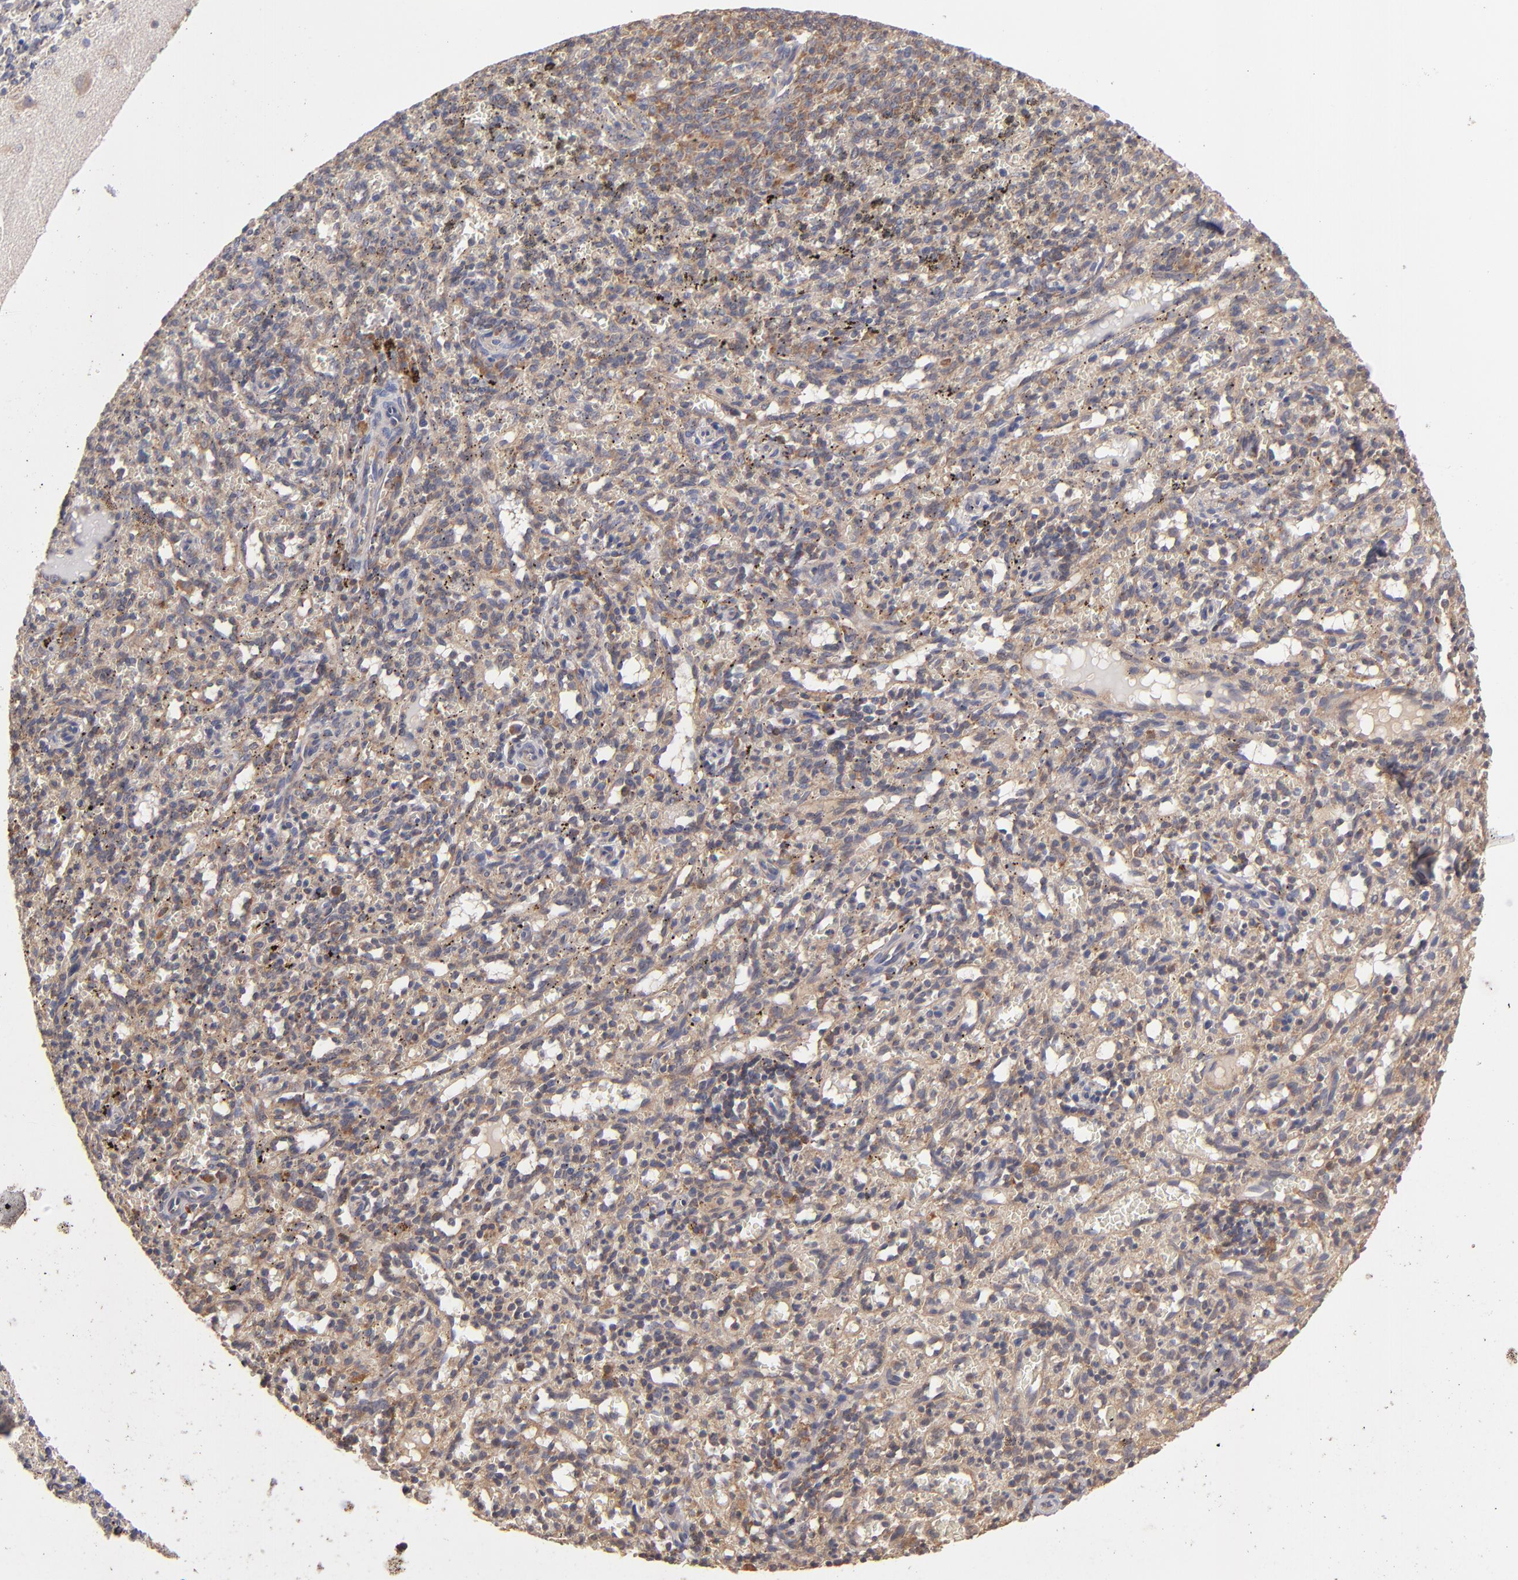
{"staining": {"intensity": "moderate", "quantity": "<25%", "location": "cytoplasmic/membranous"}, "tissue": "spleen", "cell_type": "Cells in red pulp", "image_type": "normal", "snomed": [{"axis": "morphology", "description": "Normal tissue, NOS"}, {"axis": "topography", "description": "Spleen"}], "caption": "Immunohistochemical staining of normal human spleen shows <25% levels of moderate cytoplasmic/membranous protein expression in about <25% of cells in red pulp. The staining is performed using DAB (3,3'-diaminobenzidine) brown chromogen to label protein expression. The nuclei are counter-stained blue using hematoxylin.", "gene": "UPF3B", "patient": {"sex": "female", "age": 10}}